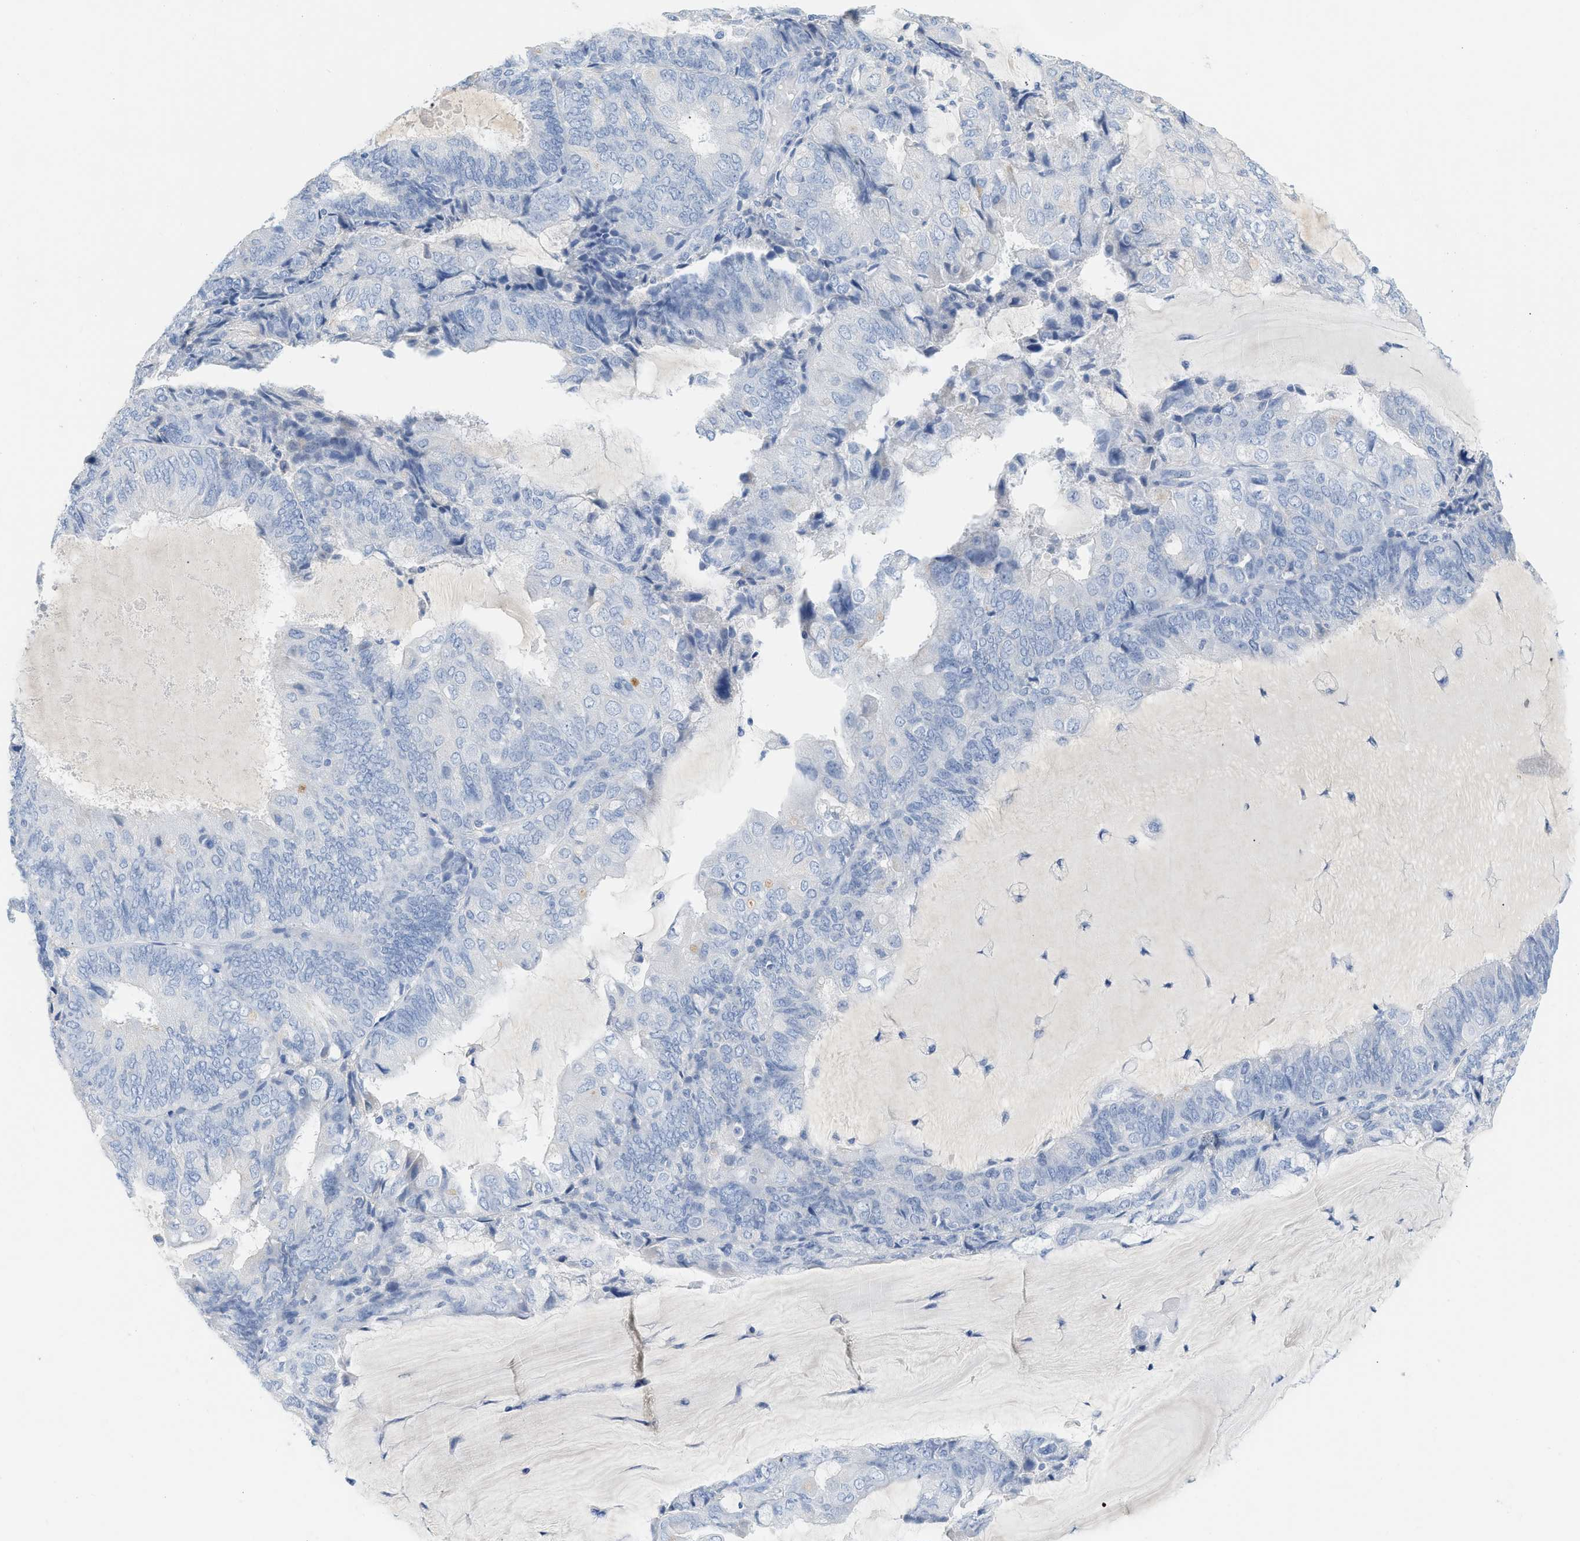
{"staining": {"intensity": "negative", "quantity": "none", "location": "none"}, "tissue": "endometrial cancer", "cell_type": "Tumor cells", "image_type": "cancer", "snomed": [{"axis": "morphology", "description": "Adenocarcinoma, NOS"}, {"axis": "topography", "description": "Endometrium"}], "caption": "There is no significant staining in tumor cells of endometrial cancer (adenocarcinoma).", "gene": "PAPPA", "patient": {"sex": "female", "age": 81}}